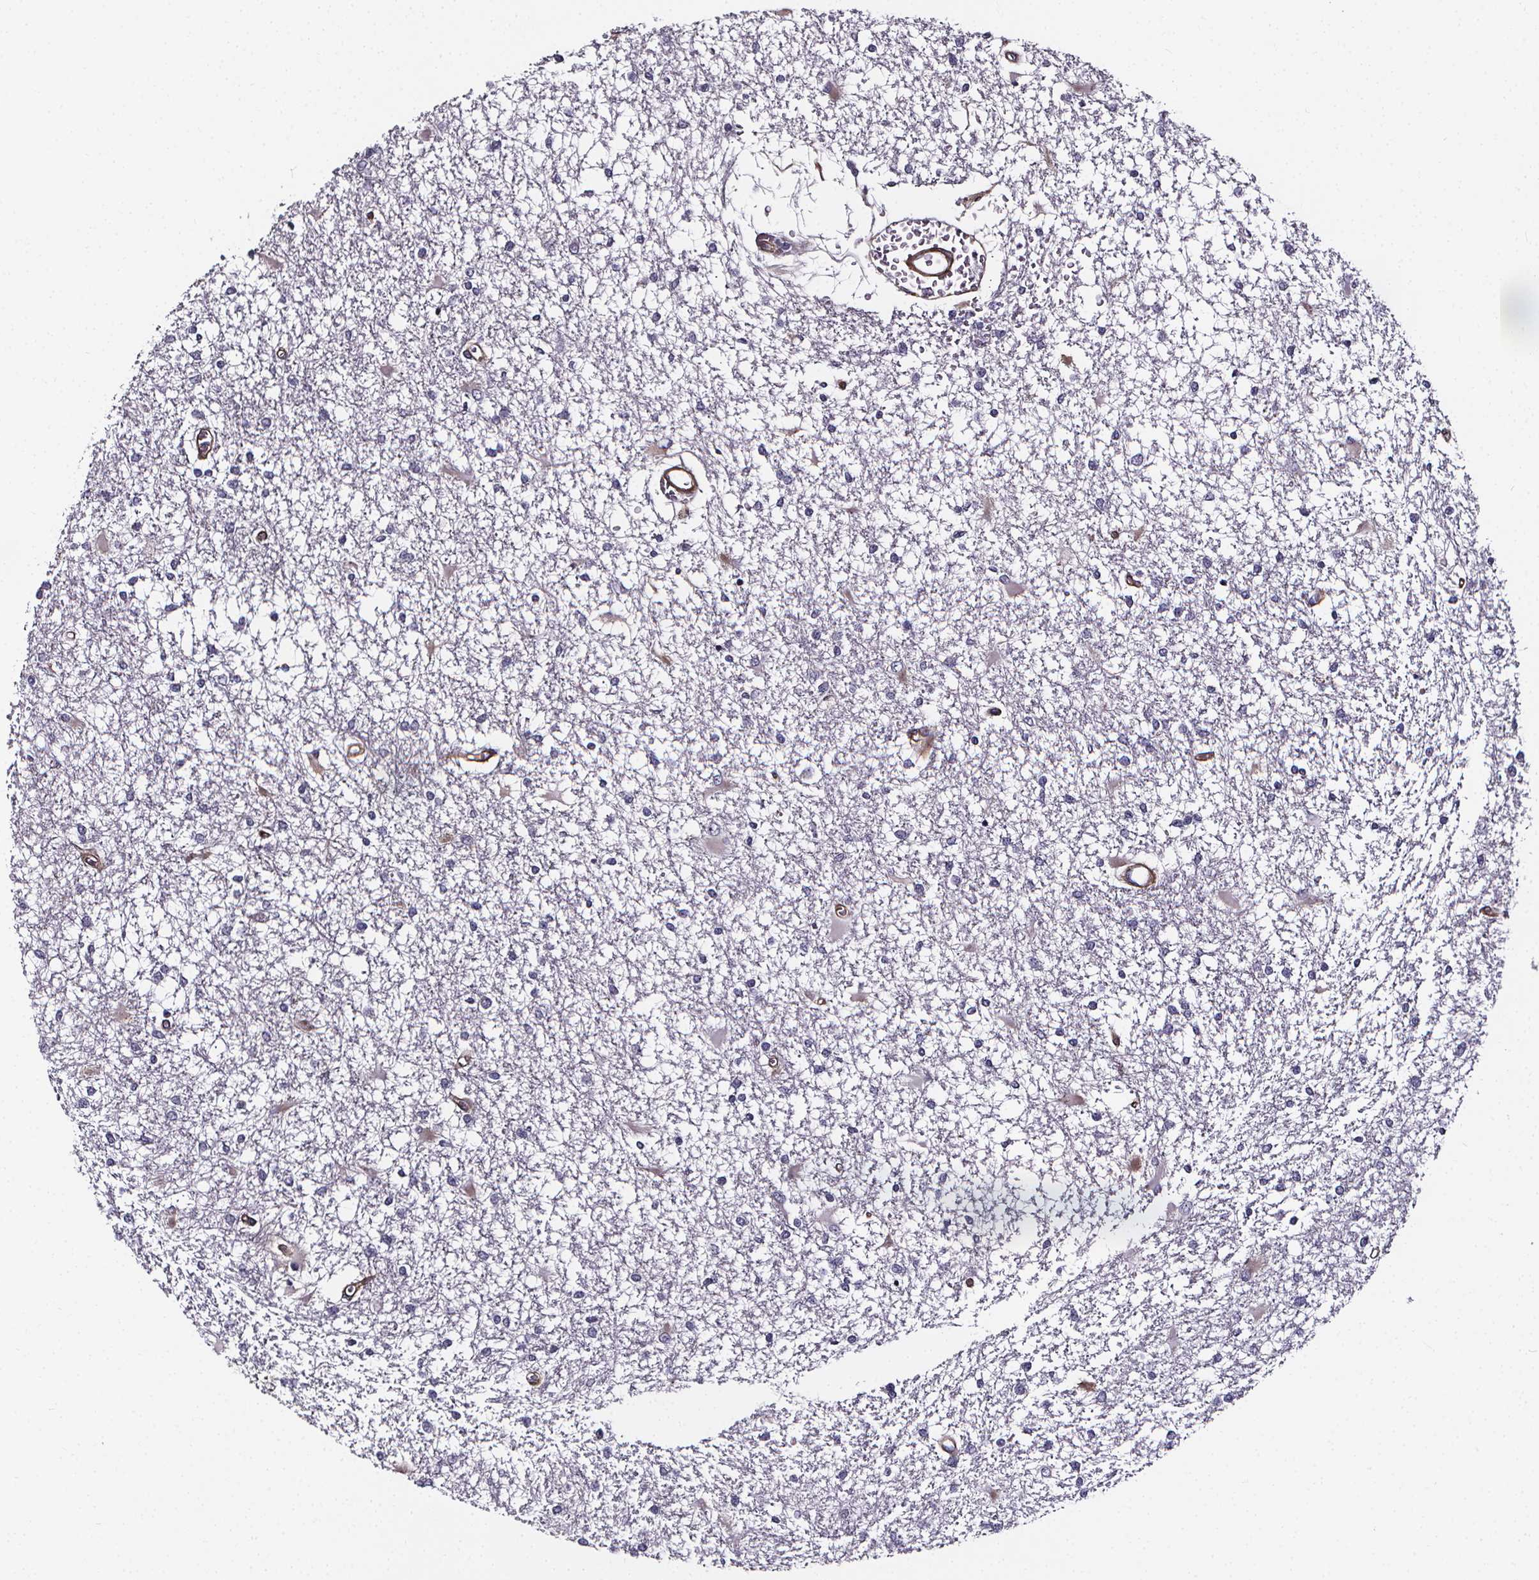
{"staining": {"intensity": "negative", "quantity": "none", "location": "none"}, "tissue": "glioma", "cell_type": "Tumor cells", "image_type": "cancer", "snomed": [{"axis": "morphology", "description": "Glioma, malignant, High grade"}, {"axis": "topography", "description": "Cerebral cortex"}], "caption": "High magnification brightfield microscopy of glioma stained with DAB (3,3'-diaminobenzidine) (brown) and counterstained with hematoxylin (blue): tumor cells show no significant expression.", "gene": "AEBP1", "patient": {"sex": "male", "age": 79}}